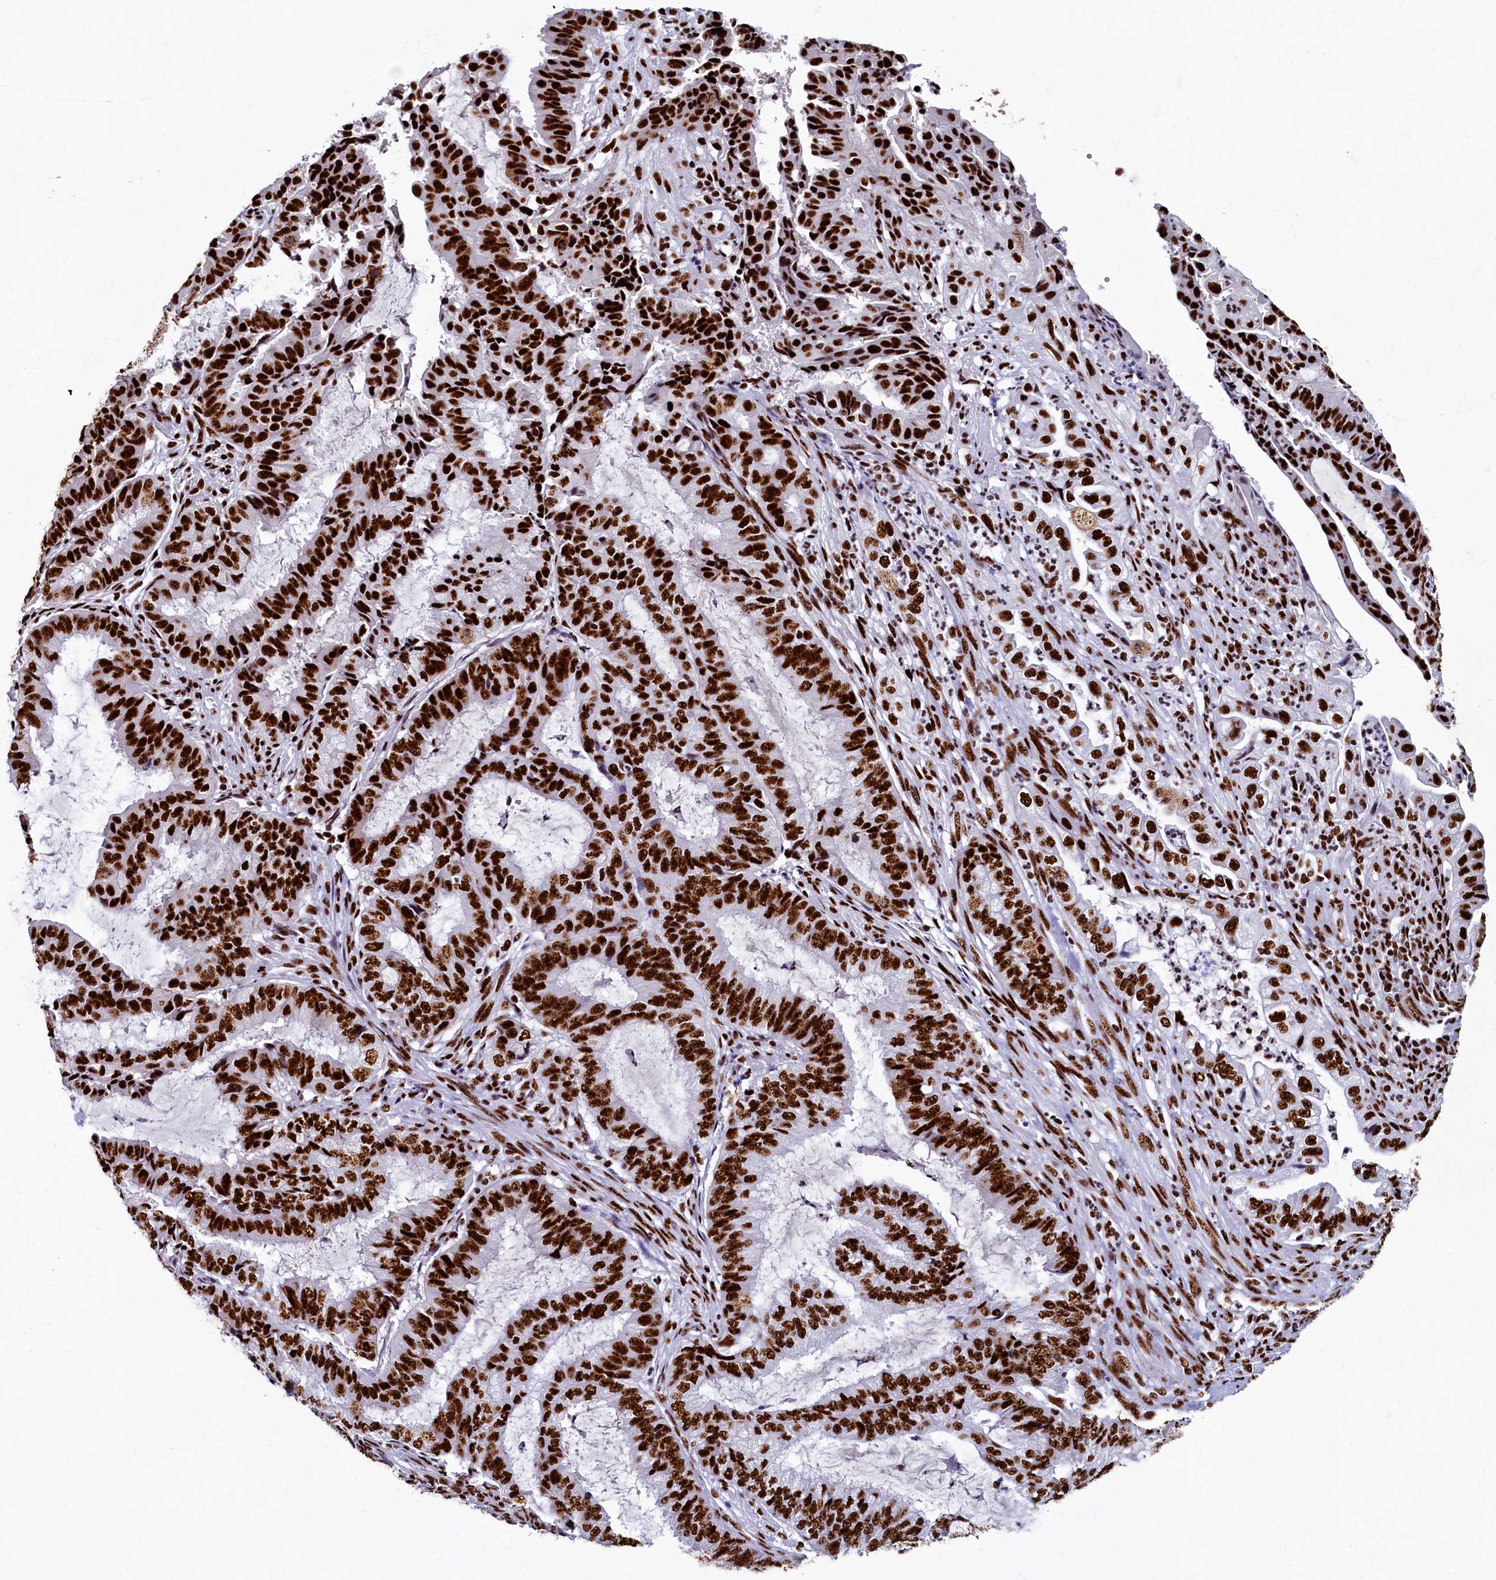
{"staining": {"intensity": "strong", "quantity": ">75%", "location": "nuclear"}, "tissue": "endometrial cancer", "cell_type": "Tumor cells", "image_type": "cancer", "snomed": [{"axis": "morphology", "description": "Adenocarcinoma, NOS"}, {"axis": "topography", "description": "Endometrium"}], "caption": "Protein expression analysis of endometrial cancer exhibits strong nuclear positivity in about >75% of tumor cells.", "gene": "SRRM2", "patient": {"sex": "female", "age": 51}}